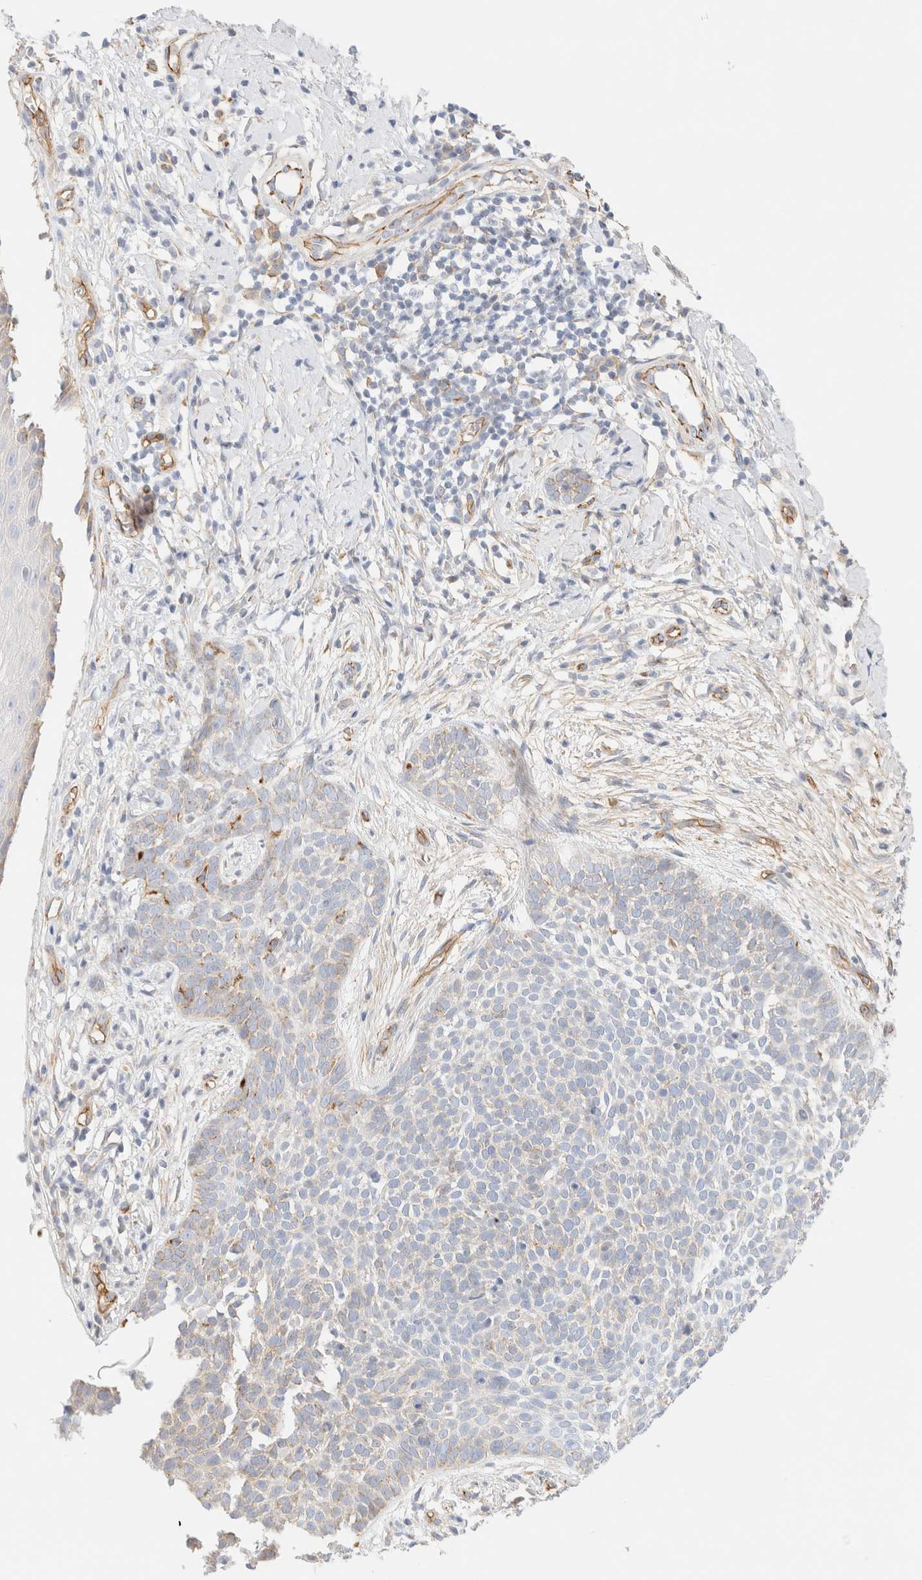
{"staining": {"intensity": "weak", "quantity": "<25%", "location": "cytoplasmic/membranous"}, "tissue": "skin cancer", "cell_type": "Tumor cells", "image_type": "cancer", "snomed": [{"axis": "morphology", "description": "Normal tissue, NOS"}, {"axis": "morphology", "description": "Basal cell carcinoma"}, {"axis": "topography", "description": "Skin"}], "caption": "Tumor cells are negative for brown protein staining in basal cell carcinoma (skin).", "gene": "CYB5R4", "patient": {"sex": "male", "age": 67}}